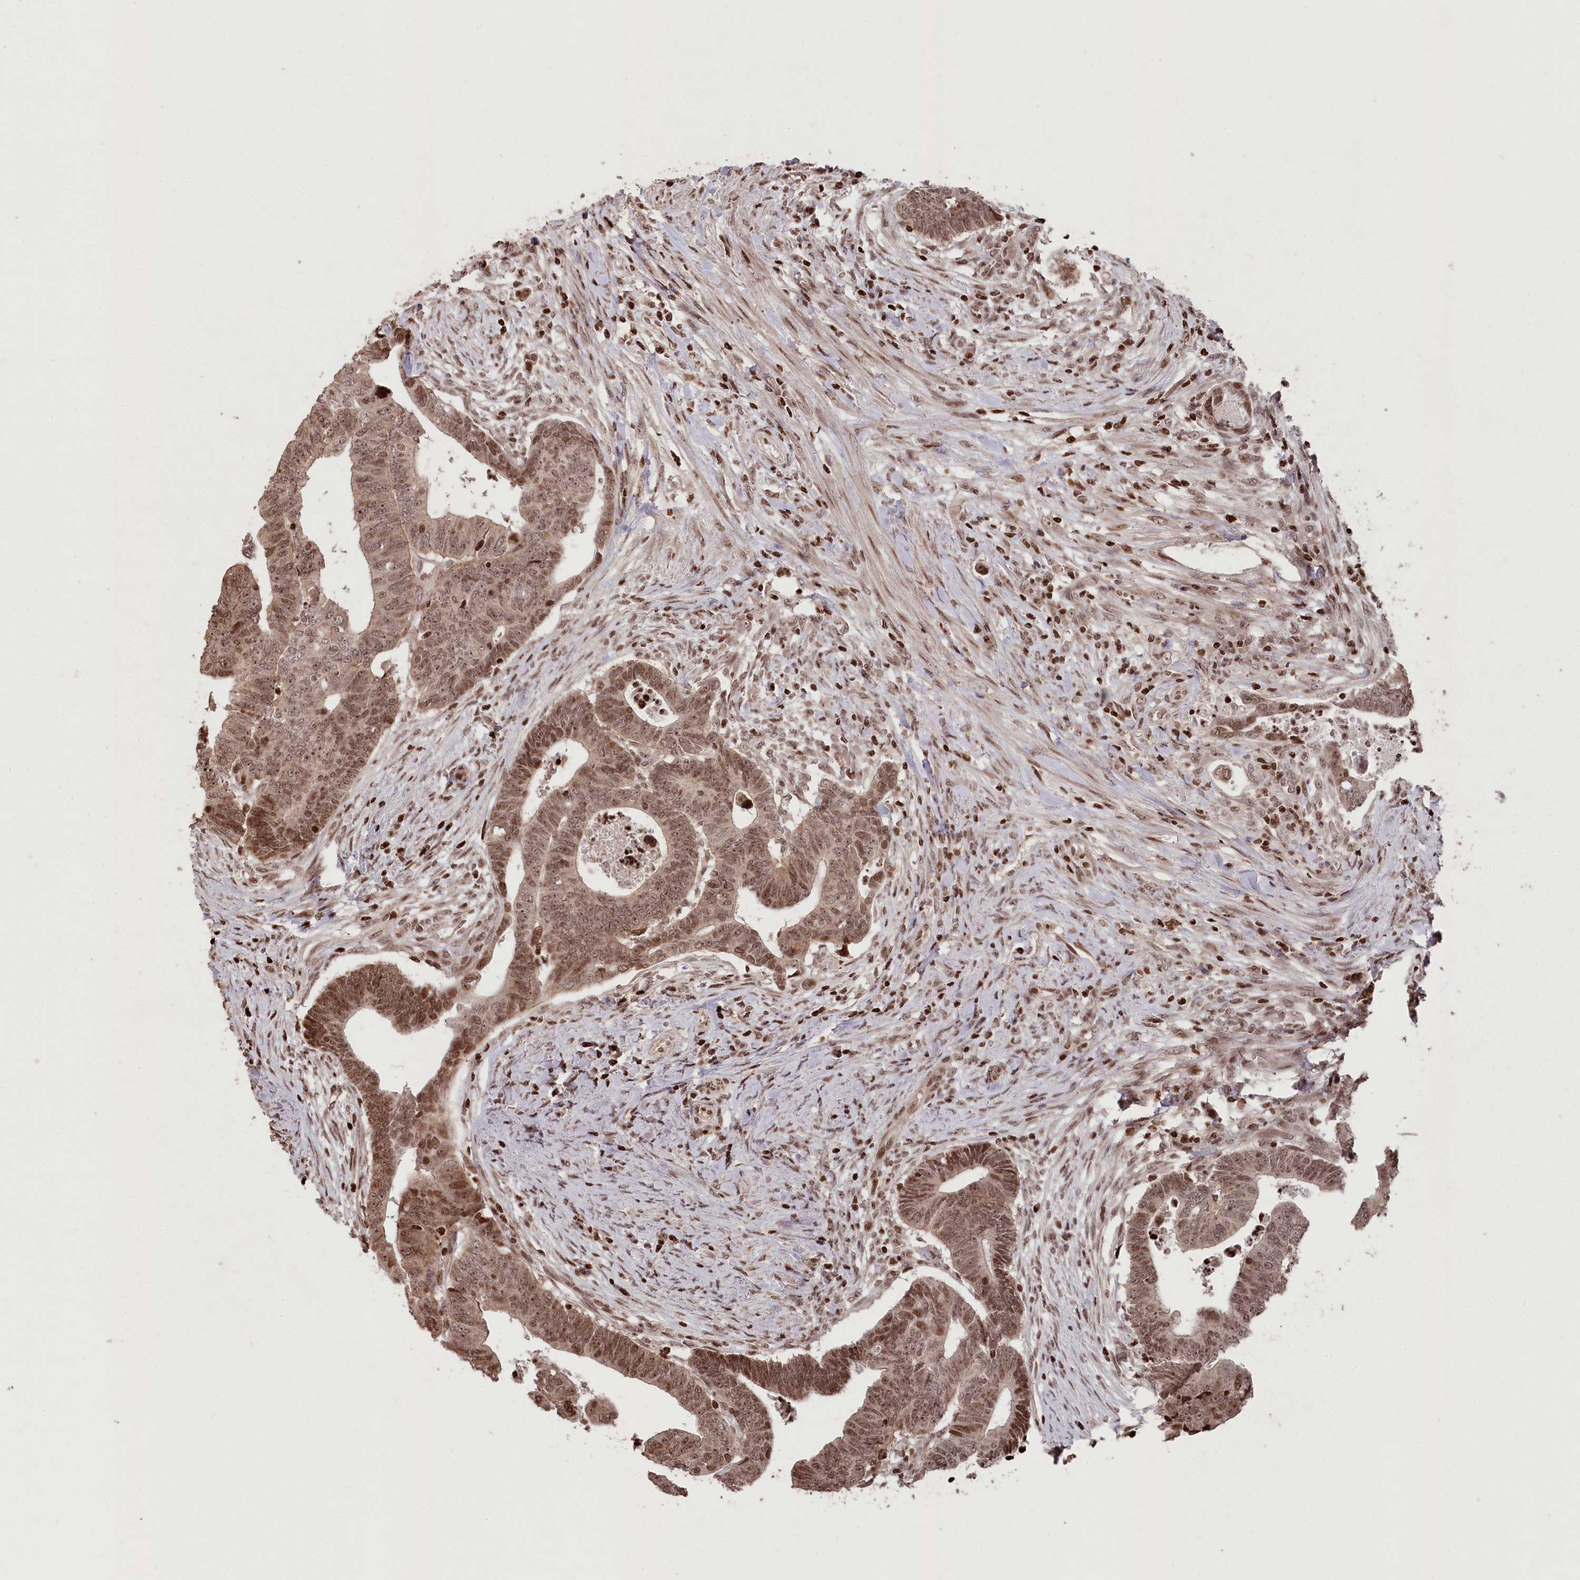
{"staining": {"intensity": "moderate", "quantity": ">75%", "location": "cytoplasmic/membranous,nuclear"}, "tissue": "colorectal cancer", "cell_type": "Tumor cells", "image_type": "cancer", "snomed": [{"axis": "morphology", "description": "Normal tissue, NOS"}, {"axis": "morphology", "description": "Adenocarcinoma, NOS"}, {"axis": "topography", "description": "Rectum"}], "caption": "Approximately >75% of tumor cells in human adenocarcinoma (colorectal) display moderate cytoplasmic/membranous and nuclear protein staining as visualized by brown immunohistochemical staining.", "gene": "CCSER2", "patient": {"sex": "female", "age": 65}}